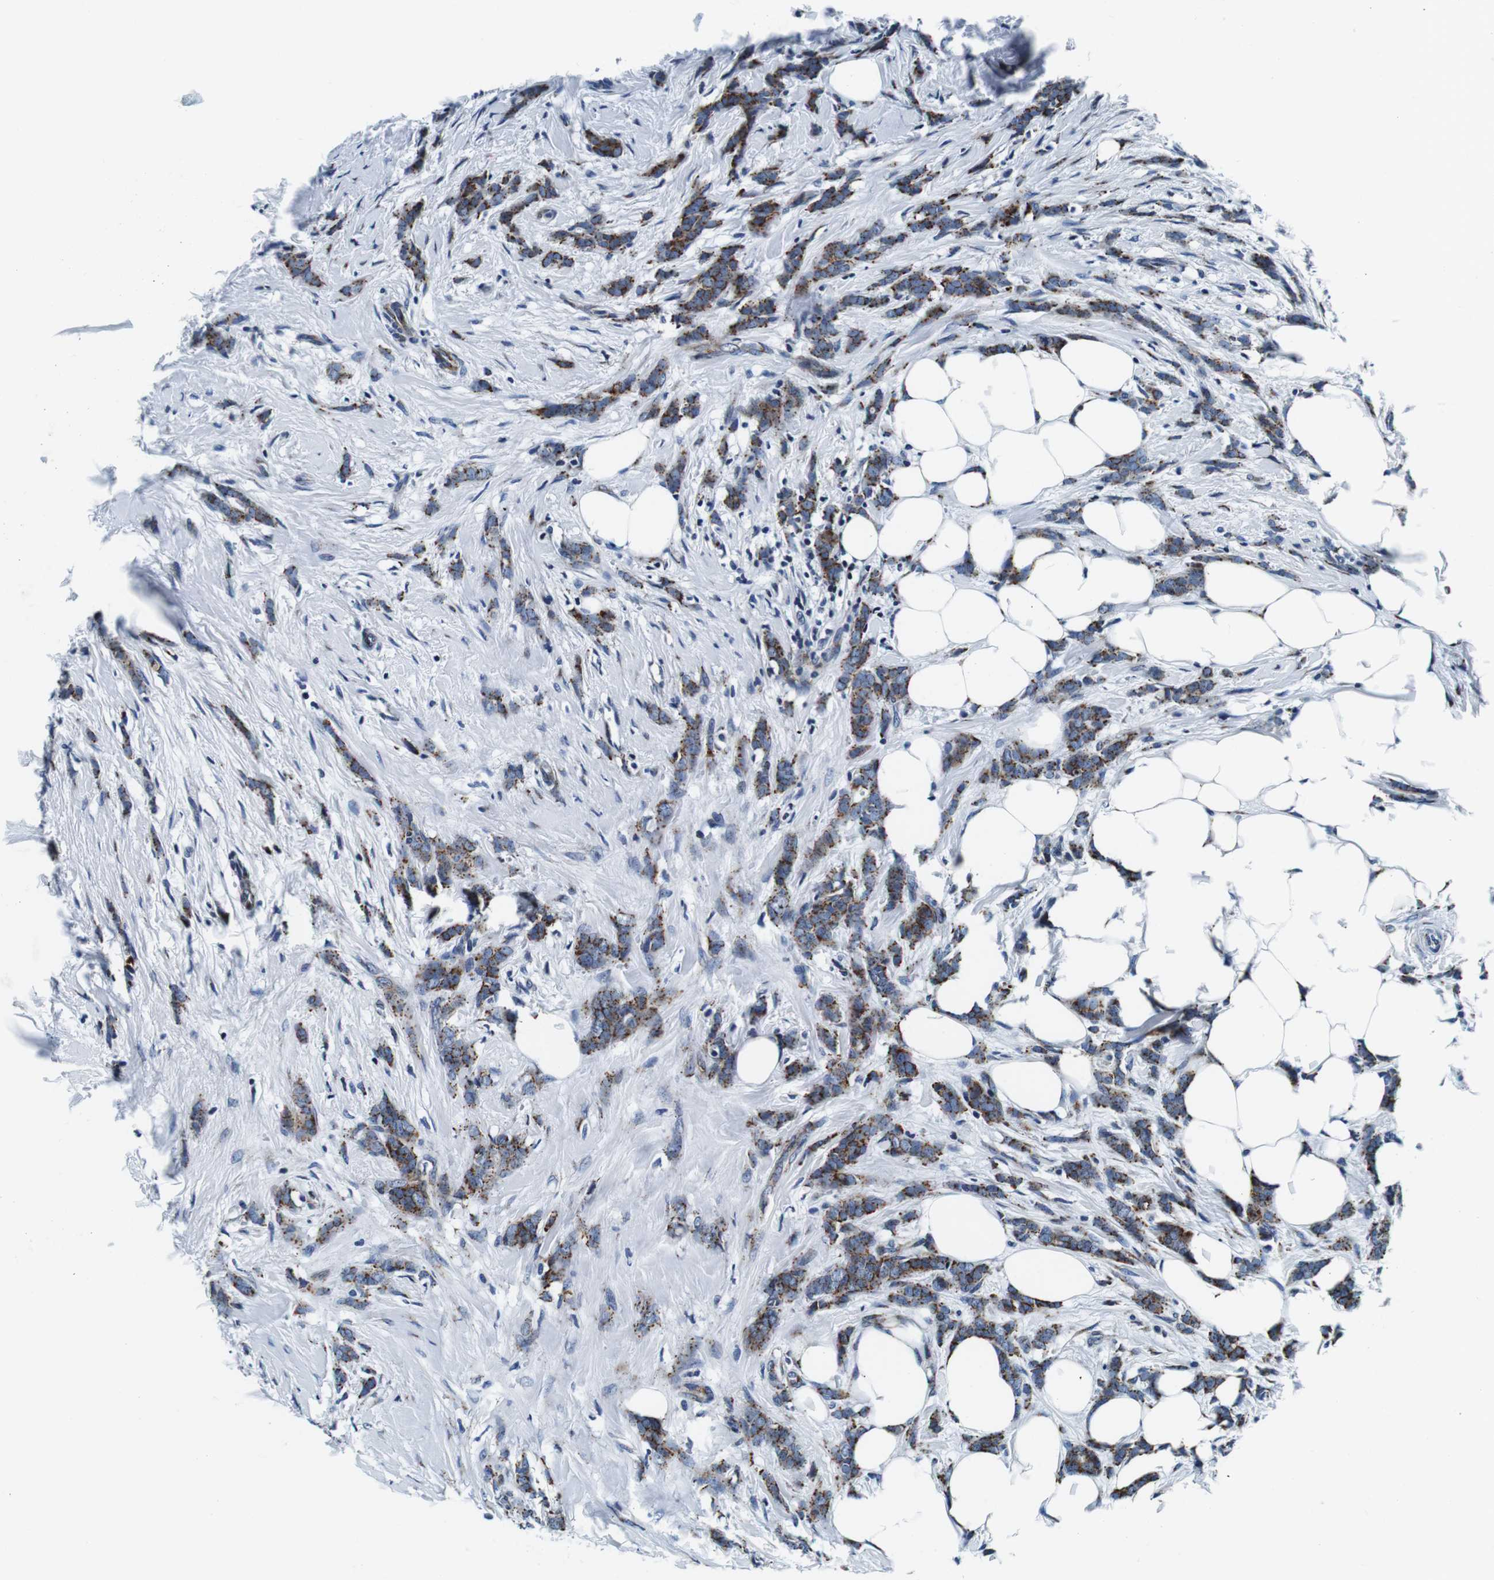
{"staining": {"intensity": "strong", "quantity": ">75%", "location": "cytoplasmic/membranous"}, "tissue": "breast cancer", "cell_type": "Tumor cells", "image_type": "cancer", "snomed": [{"axis": "morphology", "description": "Lobular carcinoma, in situ"}, {"axis": "morphology", "description": "Lobular carcinoma"}, {"axis": "topography", "description": "Breast"}], "caption": "Immunohistochemistry (IHC) histopathology image of breast cancer (lobular carcinoma in situ) stained for a protein (brown), which demonstrates high levels of strong cytoplasmic/membranous positivity in about >75% of tumor cells.", "gene": "FAR2", "patient": {"sex": "female", "age": 41}}